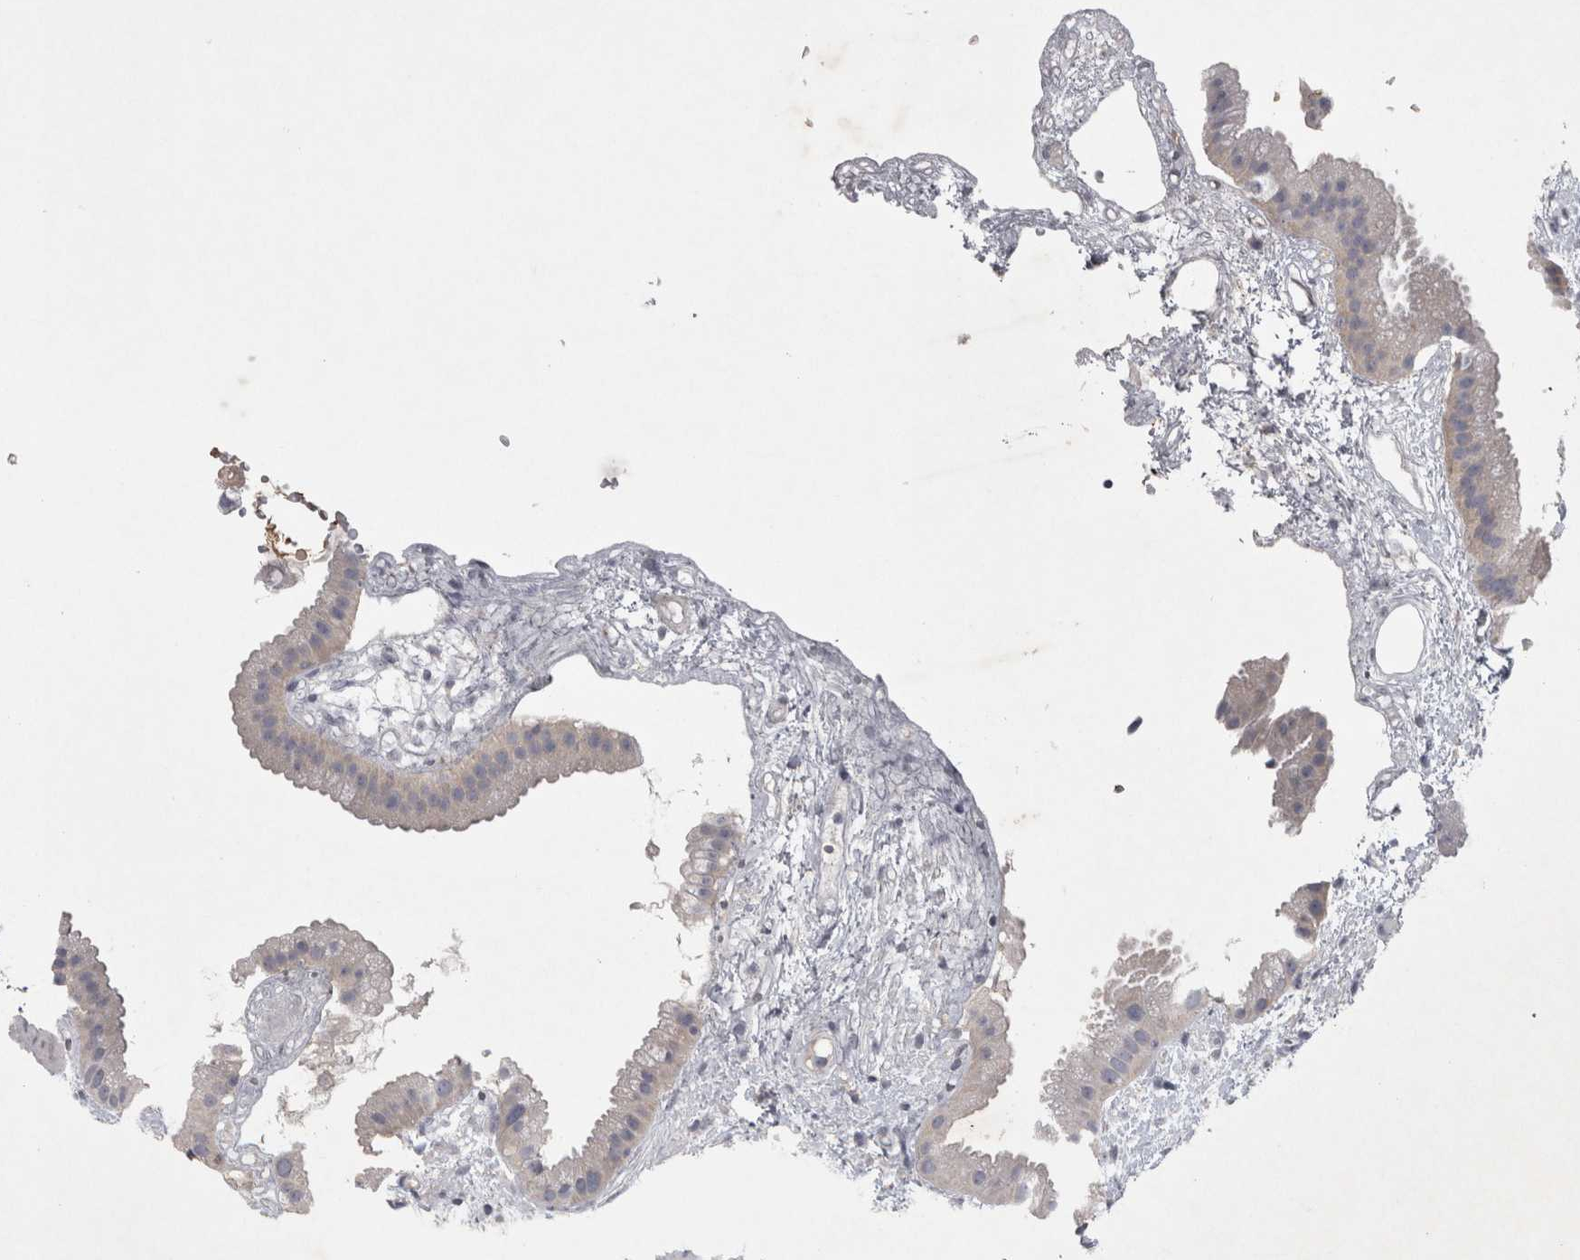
{"staining": {"intensity": "weak", "quantity": "25%-75%", "location": "cytoplasmic/membranous"}, "tissue": "gallbladder", "cell_type": "Glandular cells", "image_type": "normal", "snomed": [{"axis": "morphology", "description": "Normal tissue, NOS"}, {"axis": "topography", "description": "Gallbladder"}], "caption": "Immunohistochemical staining of benign gallbladder exhibits weak cytoplasmic/membranous protein positivity in approximately 25%-75% of glandular cells. (Brightfield microscopy of DAB IHC at high magnification).", "gene": "ENPP7", "patient": {"sex": "female", "age": 64}}